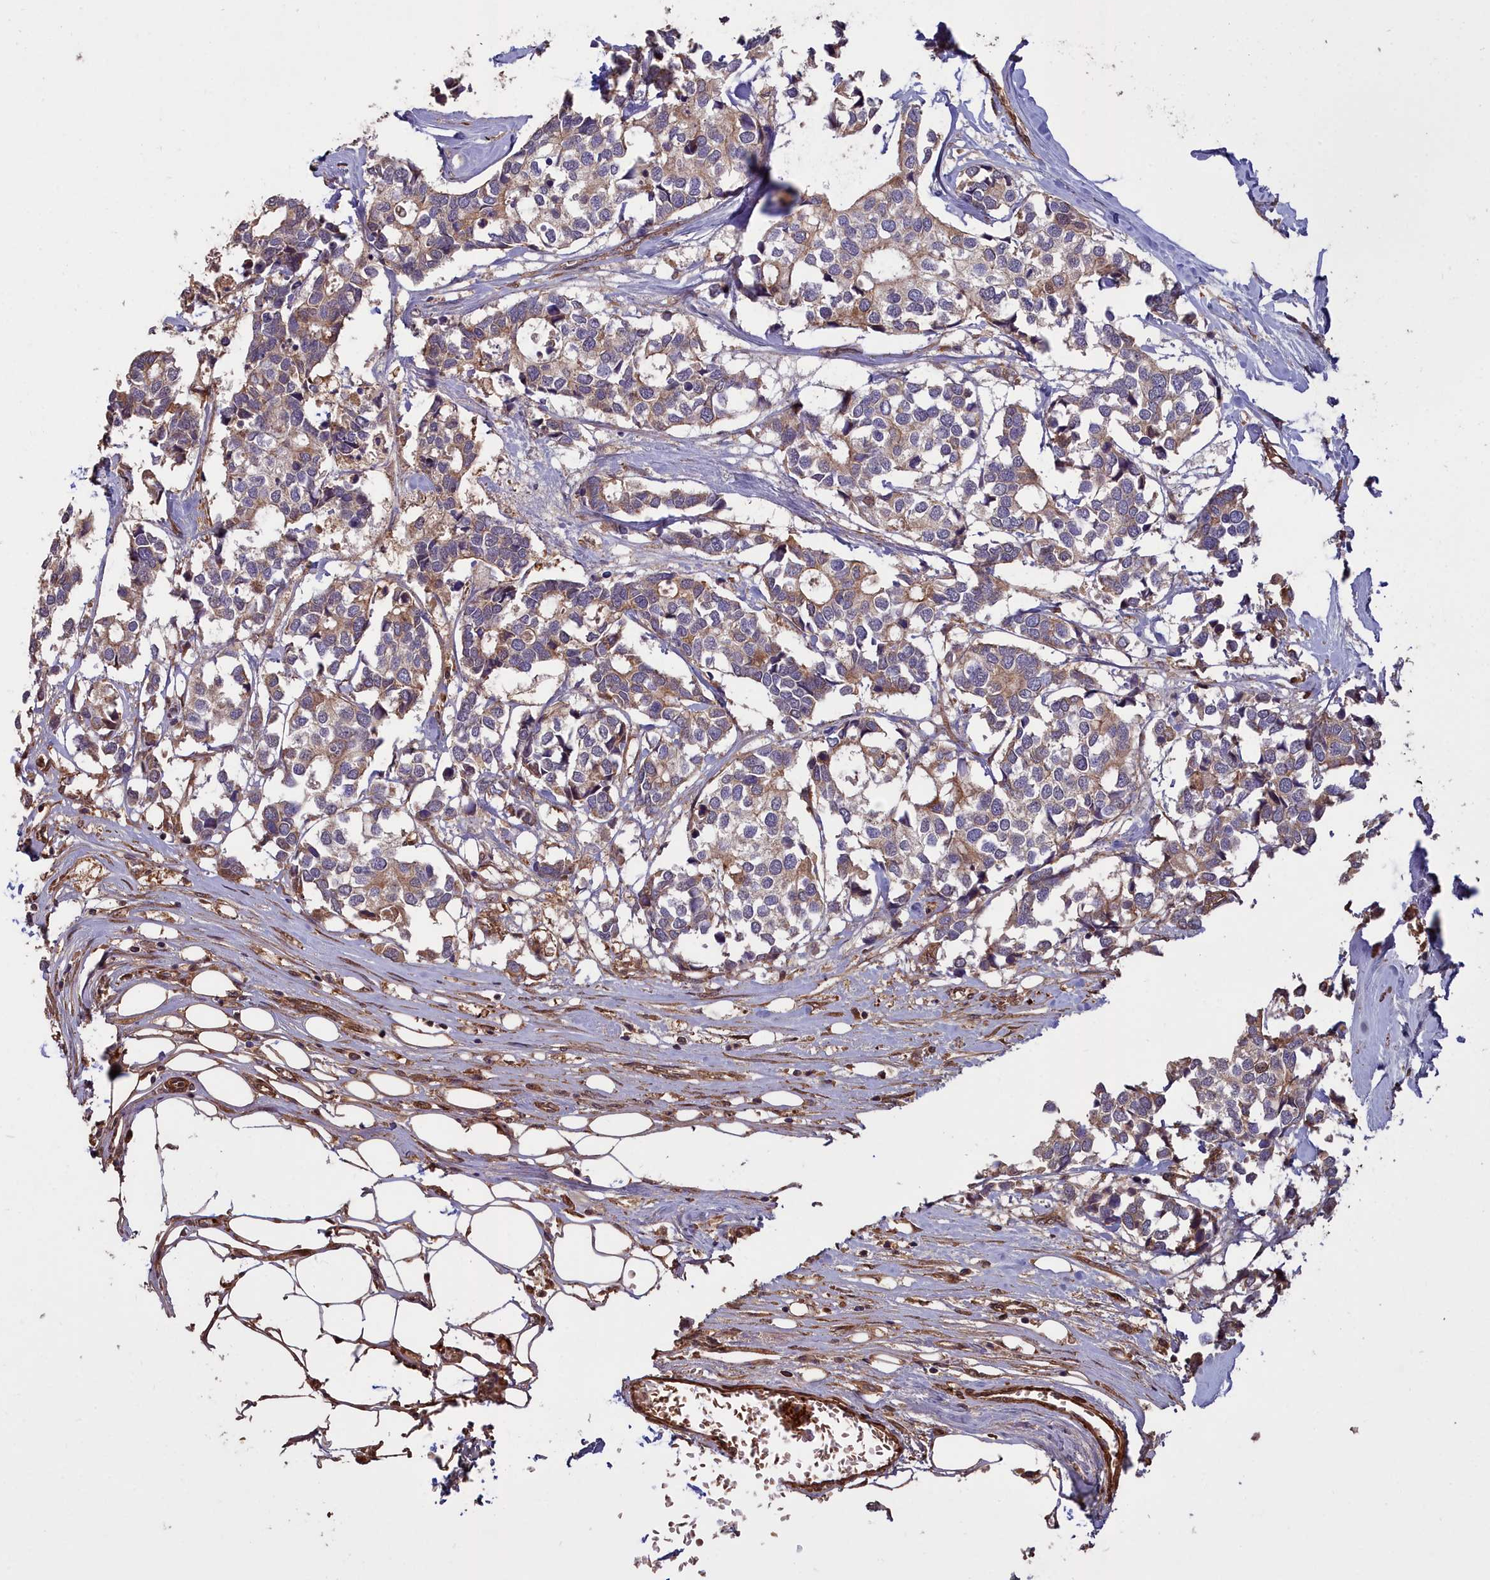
{"staining": {"intensity": "moderate", "quantity": "<25%", "location": "cytoplasmic/membranous"}, "tissue": "breast cancer", "cell_type": "Tumor cells", "image_type": "cancer", "snomed": [{"axis": "morphology", "description": "Duct carcinoma"}, {"axis": "topography", "description": "Breast"}], "caption": "IHC (DAB) staining of infiltrating ductal carcinoma (breast) demonstrates moderate cytoplasmic/membranous protein staining in approximately <25% of tumor cells.", "gene": "ATP6V0A2", "patient": {"sex": "female", "age": 83}}